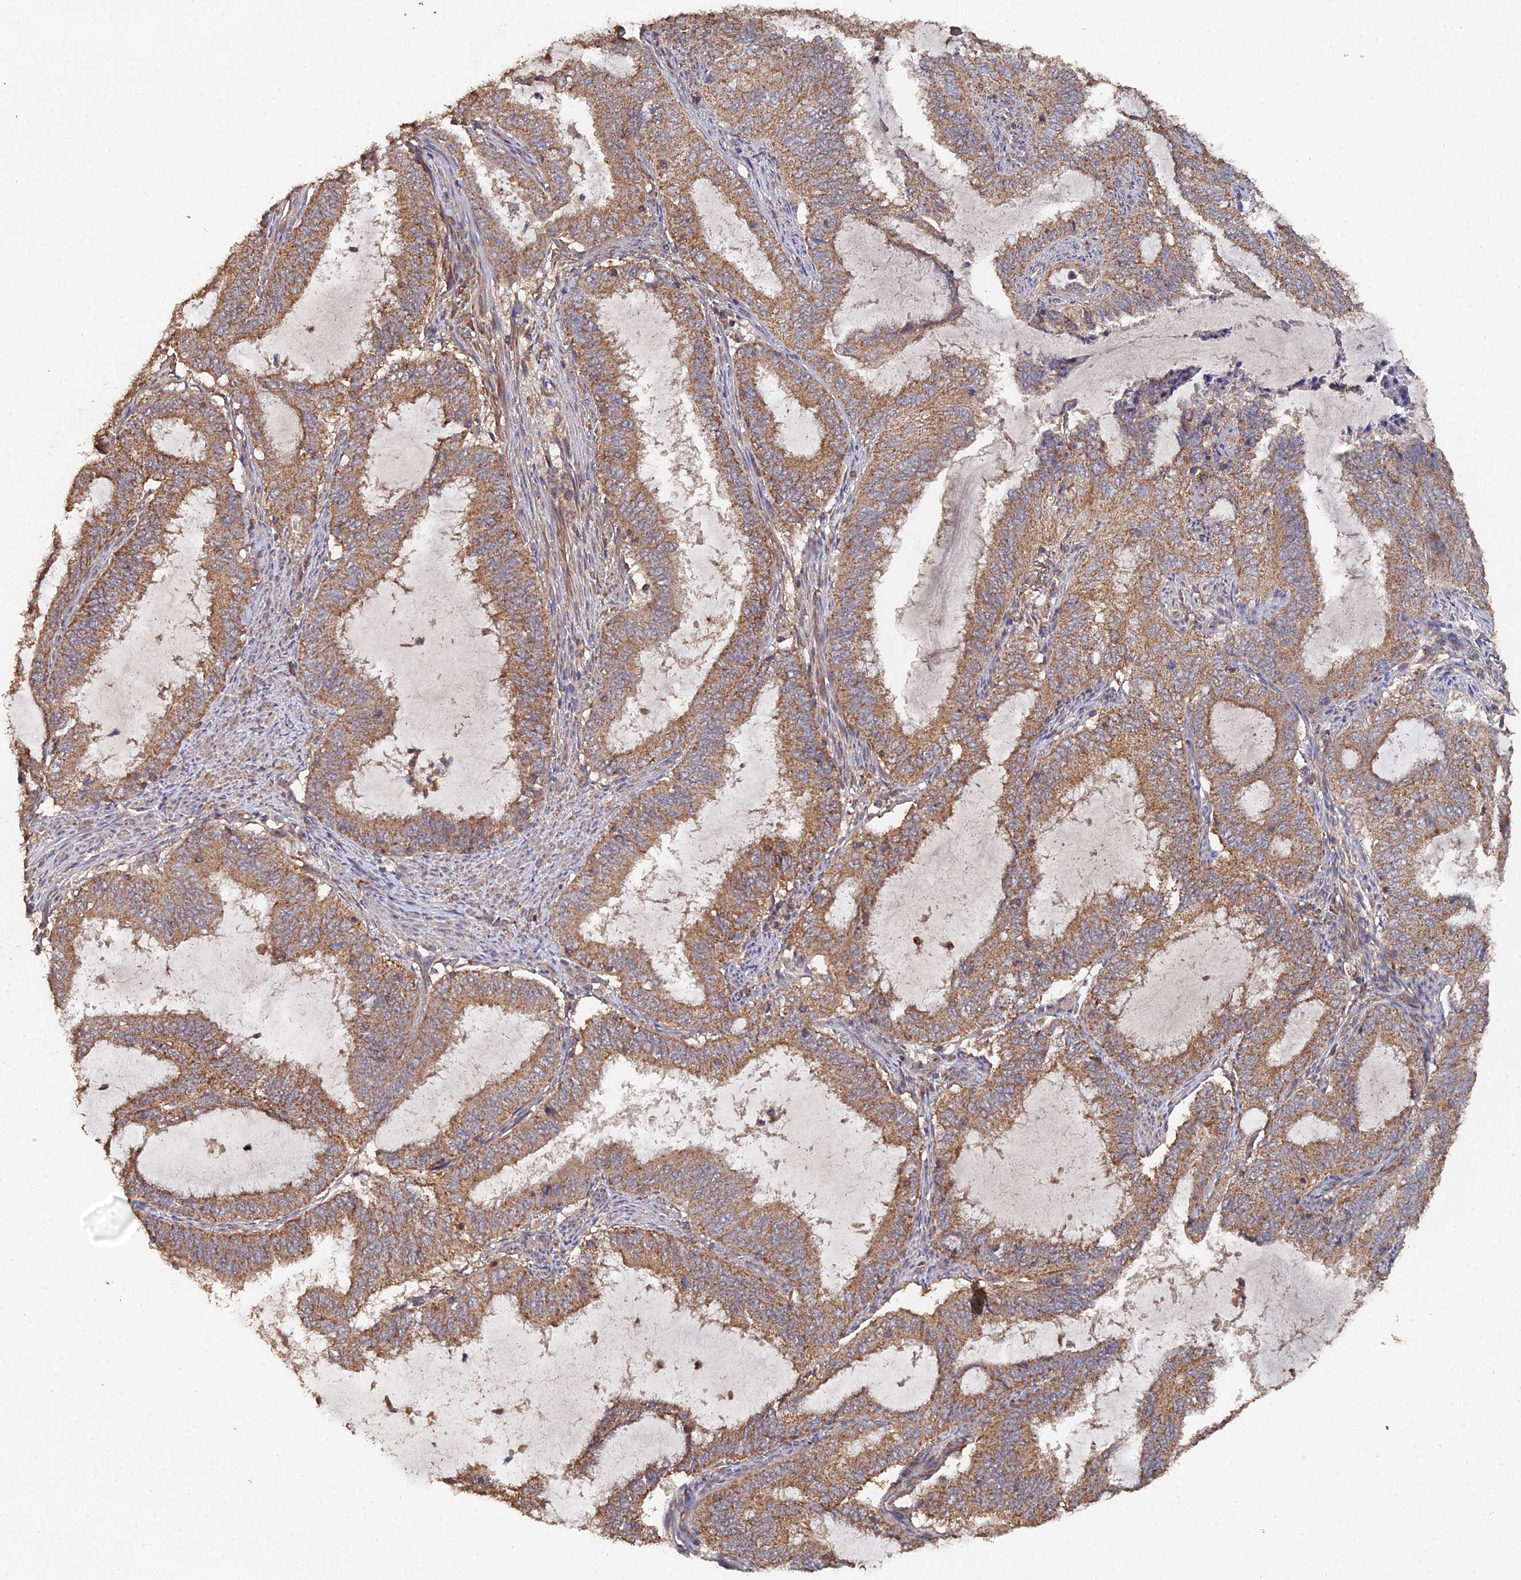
{"staining": {"intensity": "moderate", "quantity": ">75%", "location": "cytoplasmic/membranous"}, "tissue": "endometrial cancer", "cell_type": "Tumor cells", "image_type": "cancer", "snomed": [{"axis": "morphology", "description": "Adenocarcinoma, NOS"}, {"axis": "topography", "description": "Endometrium"}], "caption": "Immunohistochemical staining of endometrial cancer shows moderate cytoplasmic/membranous protein expression in approximately >75% of tumor cells.", "gene": "SPANXN4", "patient": {"sex": "female", "age": 51}}